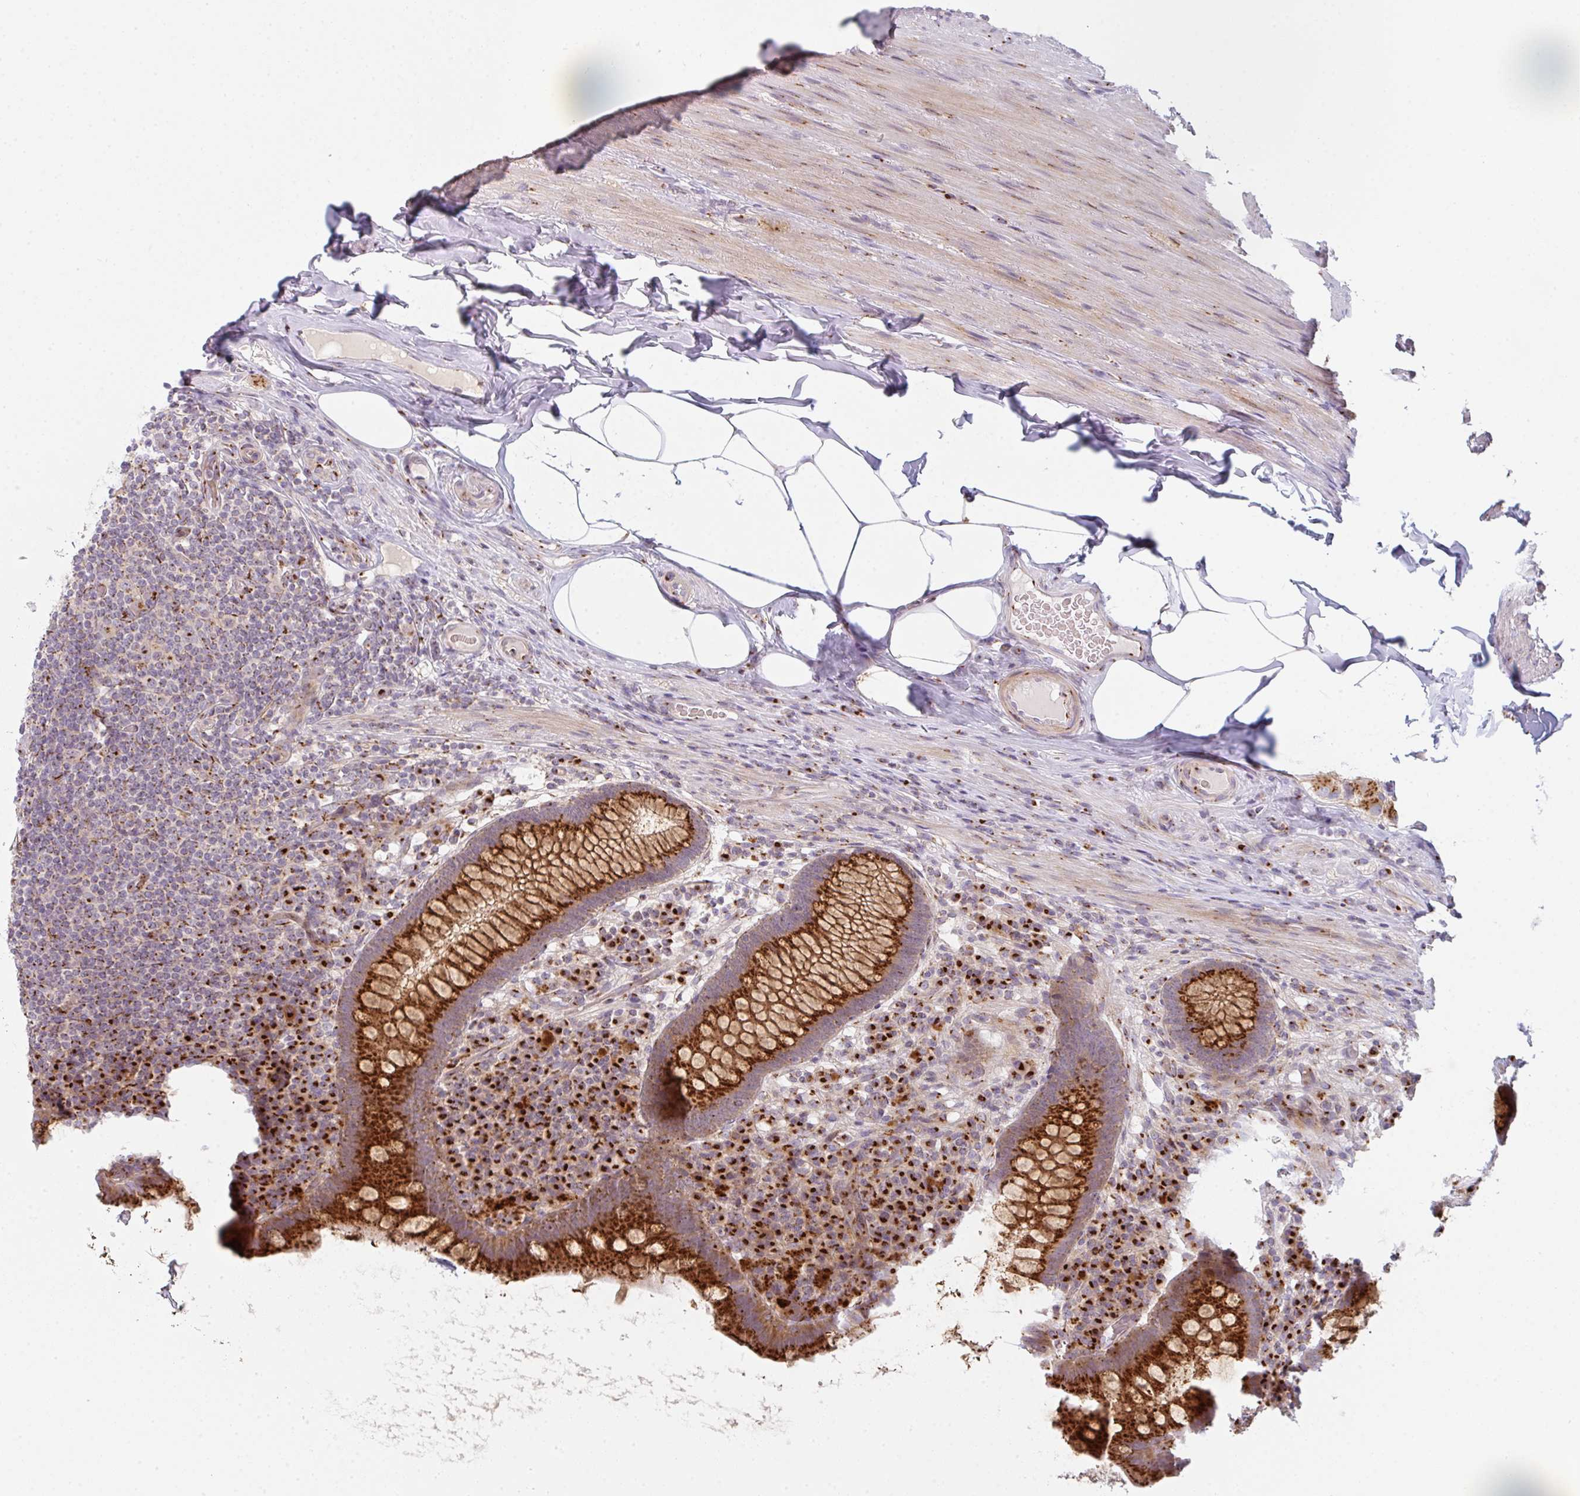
{"staining": {"intensity": "strong", "quantity": ">75%", "location": "cytoplasmic/membranous"}, "tissue": "appendix", "cell_type": "Glandular cells", "image_type": "normal", "snomed": [{"axis": "morphology", "description": "Normal tissue, NOS"}, {"axis": "topography", "description": "Appendix"}], "caption": "This is a histology image of IHC staining of normal appendix, which shows strong expression in the cytoplasmic/membranous of glandular cells.", "gene": "GVQW3", "patient": {"sex": "male", "age": 71}}